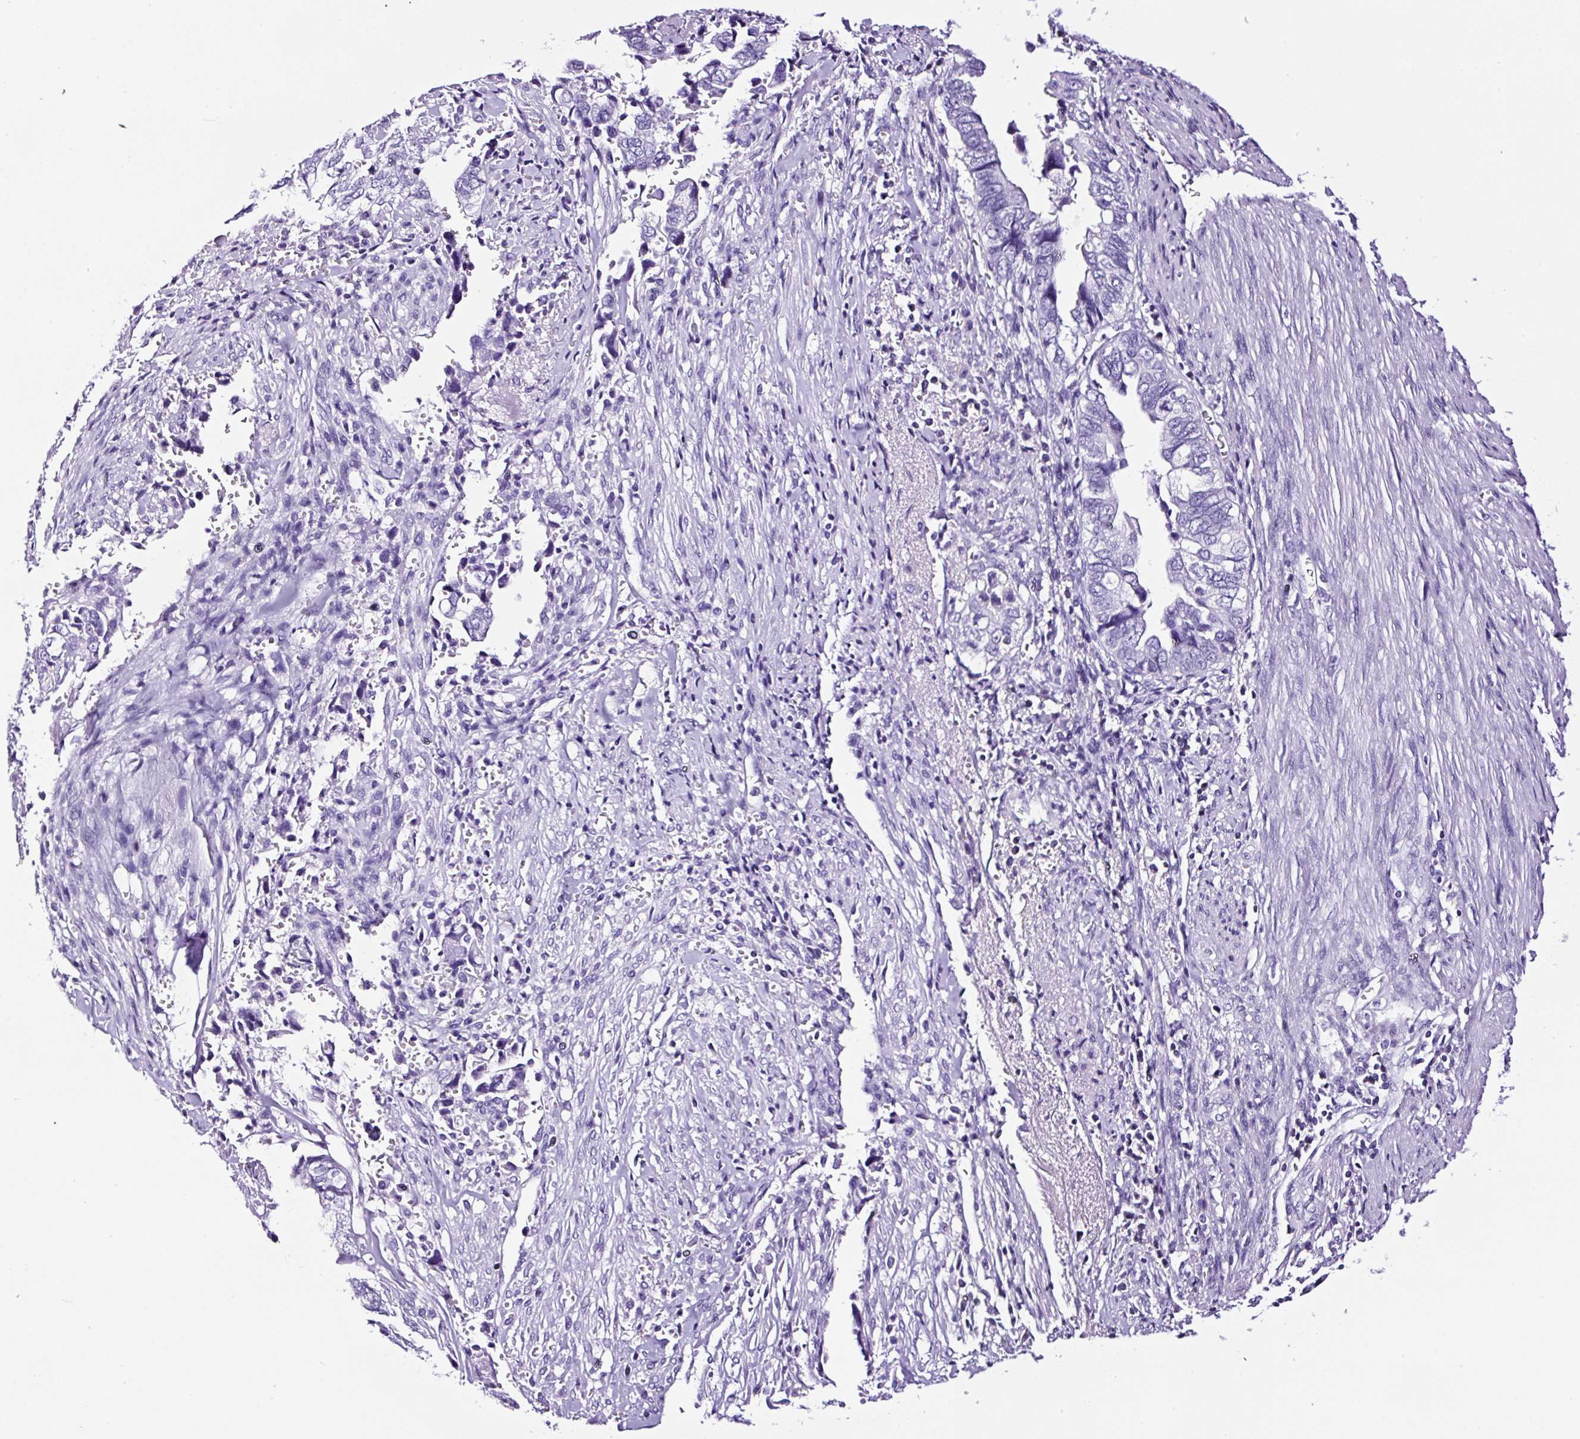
{"staining": {"intensity": "negative", "quantity": "none", "location": "none"}, "tissue": "liver cancer", "cell_type": "Tumor cells", "image_type": "cancer", "snomed": [{"axis": "morphology", "description": "Cholangiocarcinoma"}, {"axis": "topography", "description": "Liver"}], "caption": "Tumor cells show no significant protein expression in liver cancer.", "gene": "TAFA3", "patient": {"sex": "female", "age": 79}}